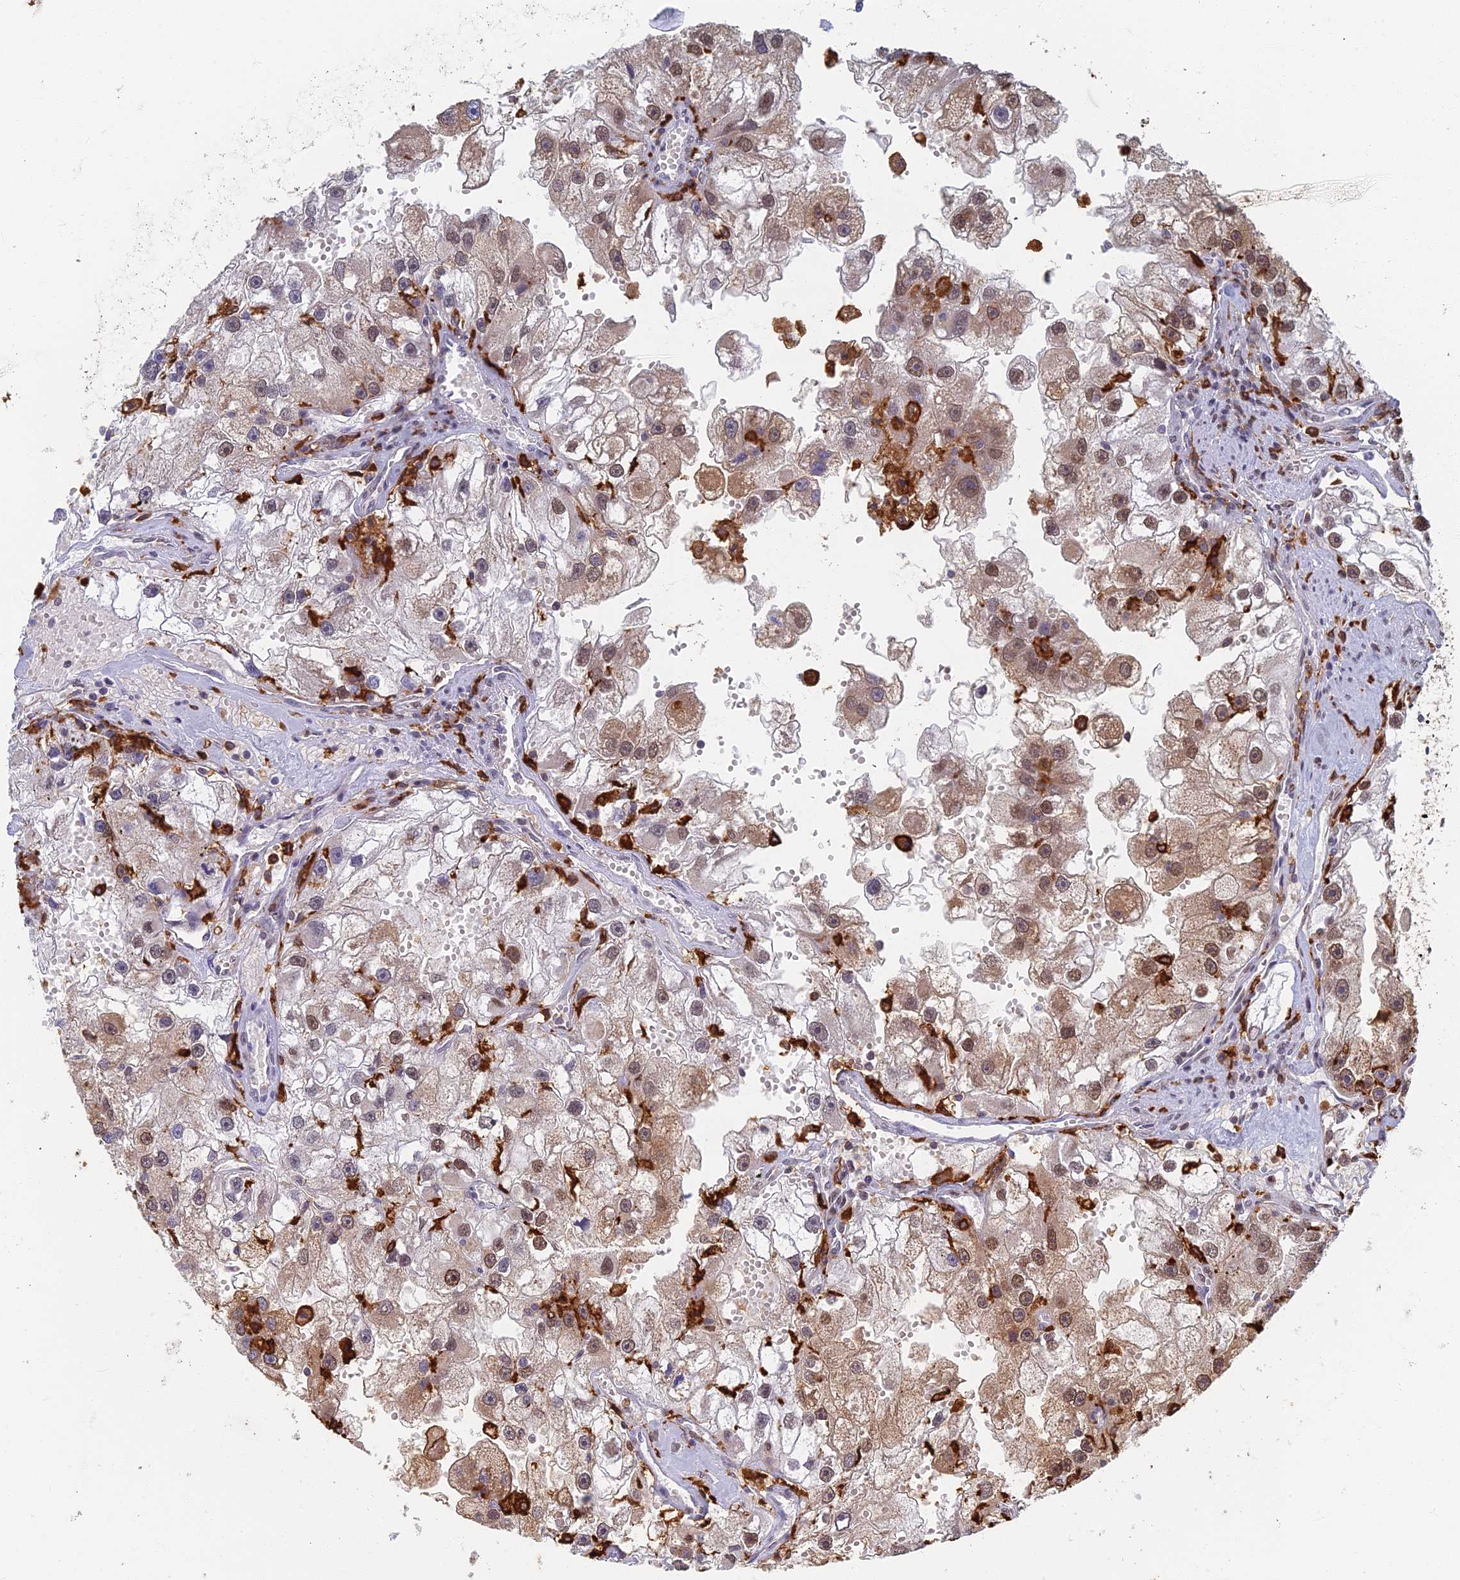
{"staining": {"intensity": "moderate", "quantity": ">75%", "location": "cytoplasmic/membranous,nuclear"}, "tissue": "renal cancer", "cell_type": "Tumor cells", "image_type": "cancer", "snomed": [{"axis": "morphology", "description": "Adenocarcinoma, NOS"}, {"axis": "topography", "description": "Kidney"}], "caption": "Tumor cells demonstrate medium levels of moderate cytoplasmic/membranous and nuclear expression in about >75% of cells in adenocarcinoma (renal).", "gene": "GPATCH1", "patient": {"sex": "male", "age": 63}}